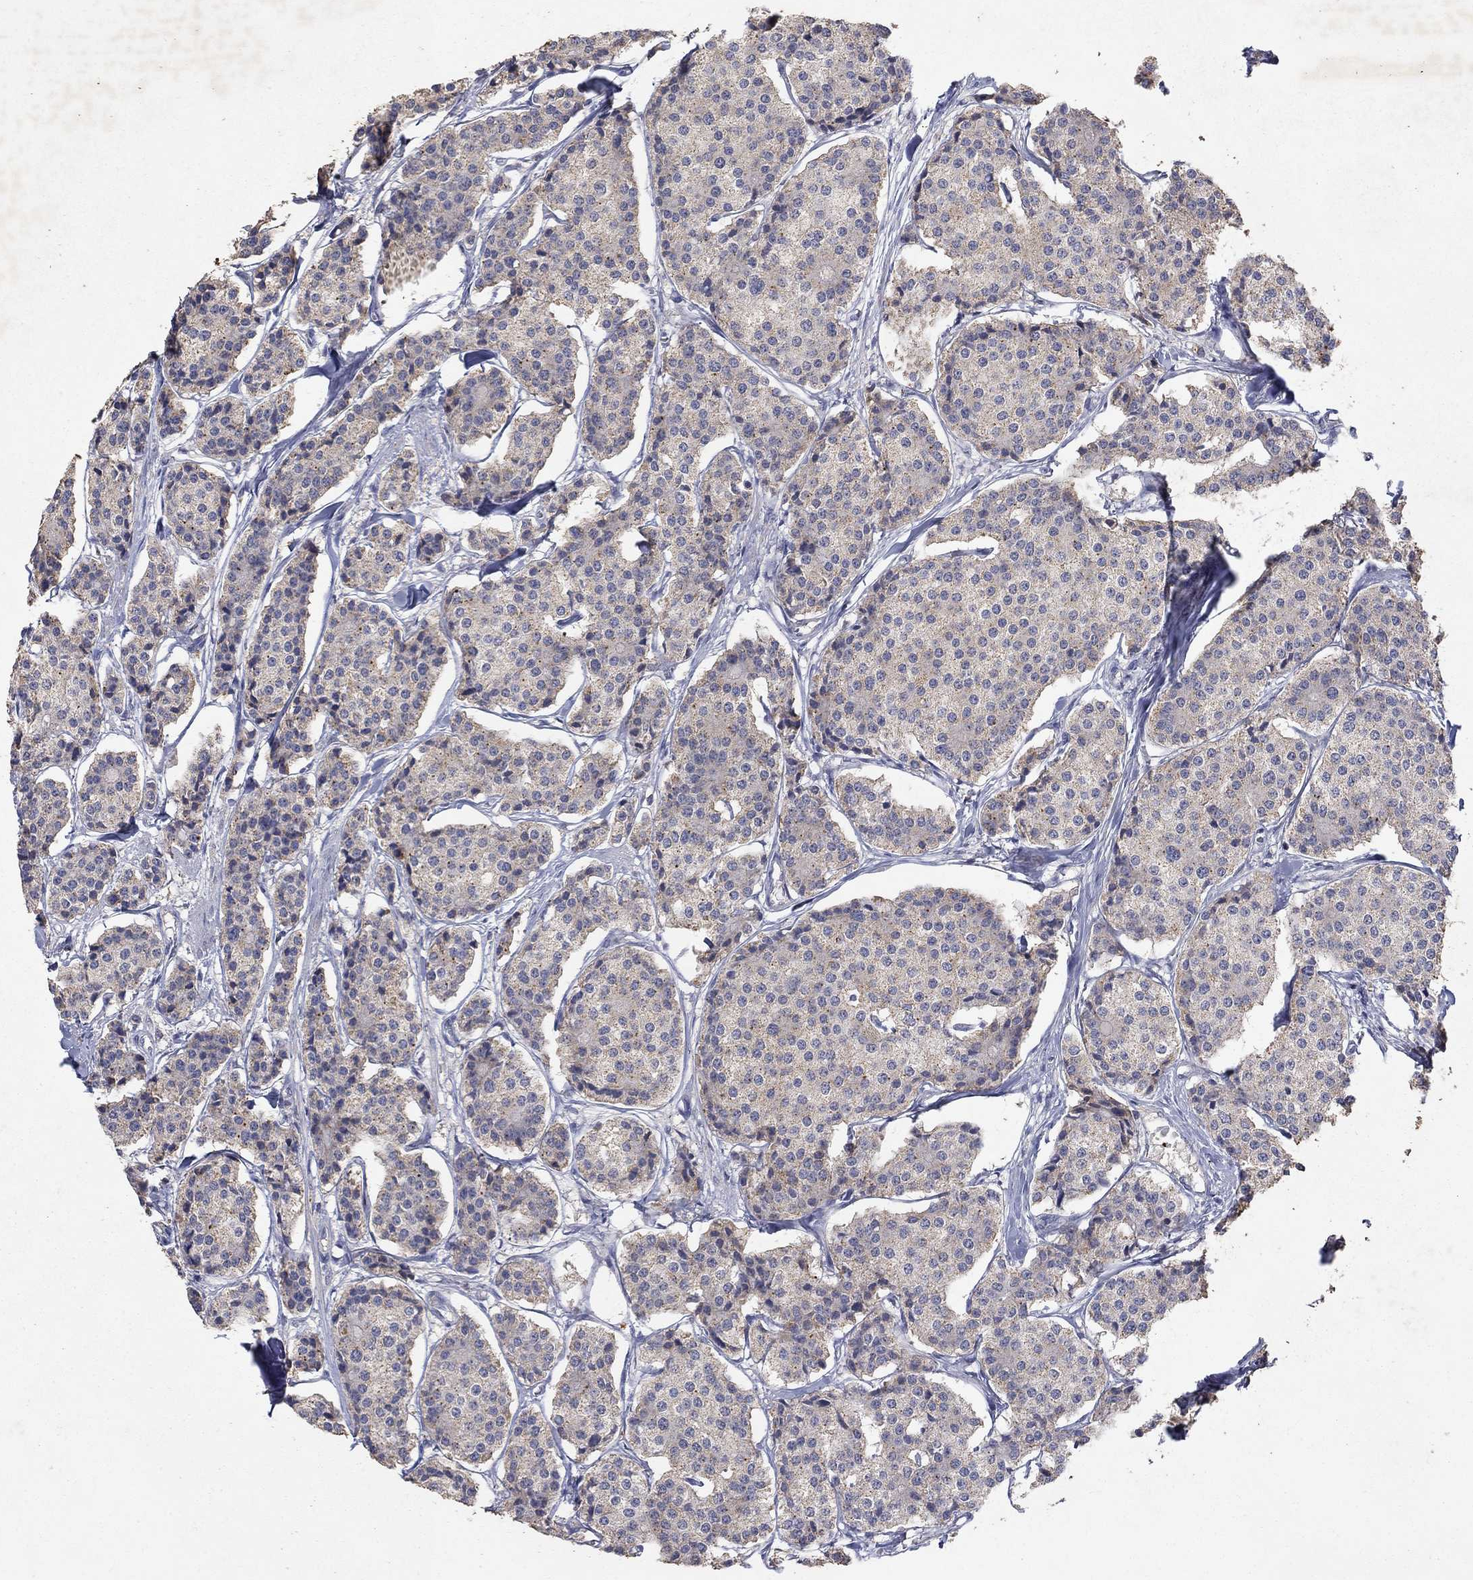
{"staining": {"intensity": "weak", "quantity": ">75%", "location": "cytoplasmic/membranous"}, "tissue": "carcinoid", "cell_type": "Tumor cells", "image_type": "cancer", "snomed": [{"axis": "morphology", "description": "Carcinoid, malignant, NOS"}, {"axis": "topography", "description": "Small intestine"}], "caption": "Immunohistochemical staining of malignant carcinoid reveals low levels of weak cytoplasmic/membranous protein positivity in about >75% of tumor cells.", "gene": "GPSM1", "patient": {"sex": "female", "age": 65}}